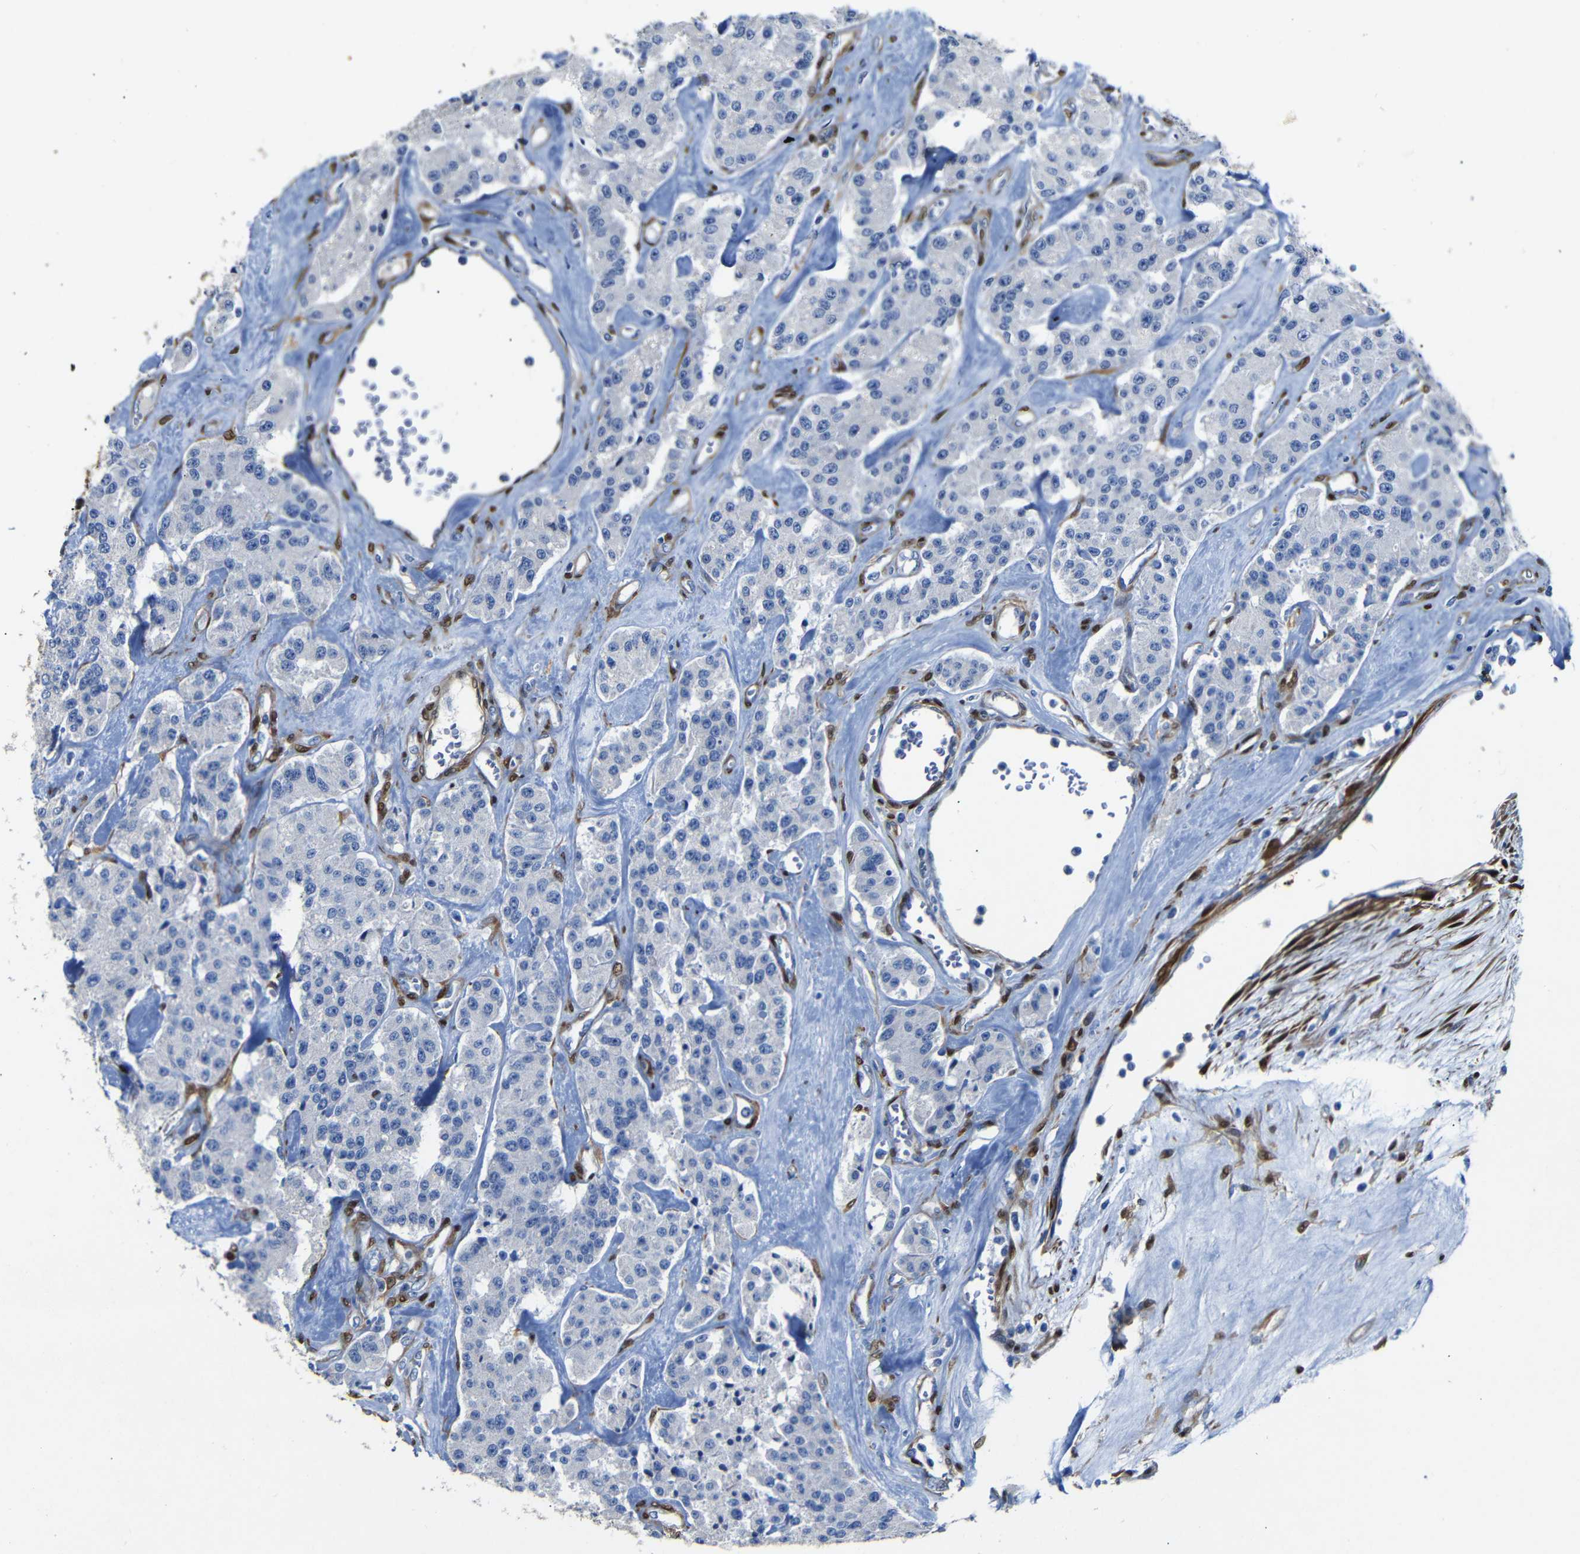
{"staining": {"intensity": "negative", "quantity": "none", "location": "none"}, "tissue": "carcinoid", "cell_type": "Tumor cells", "image_type": "cancer", "snomed": [{"axis": "morphology", "description": "Carcinoid, malignant, NOS"}, {"axis": "topography", "description": "Pancreas"}], "caption": "Micrograph shows no significant protein staining in tumor cells of carcinoid.", "gene": "YAP1", "patient": {"sex": "male", "age": 41}}